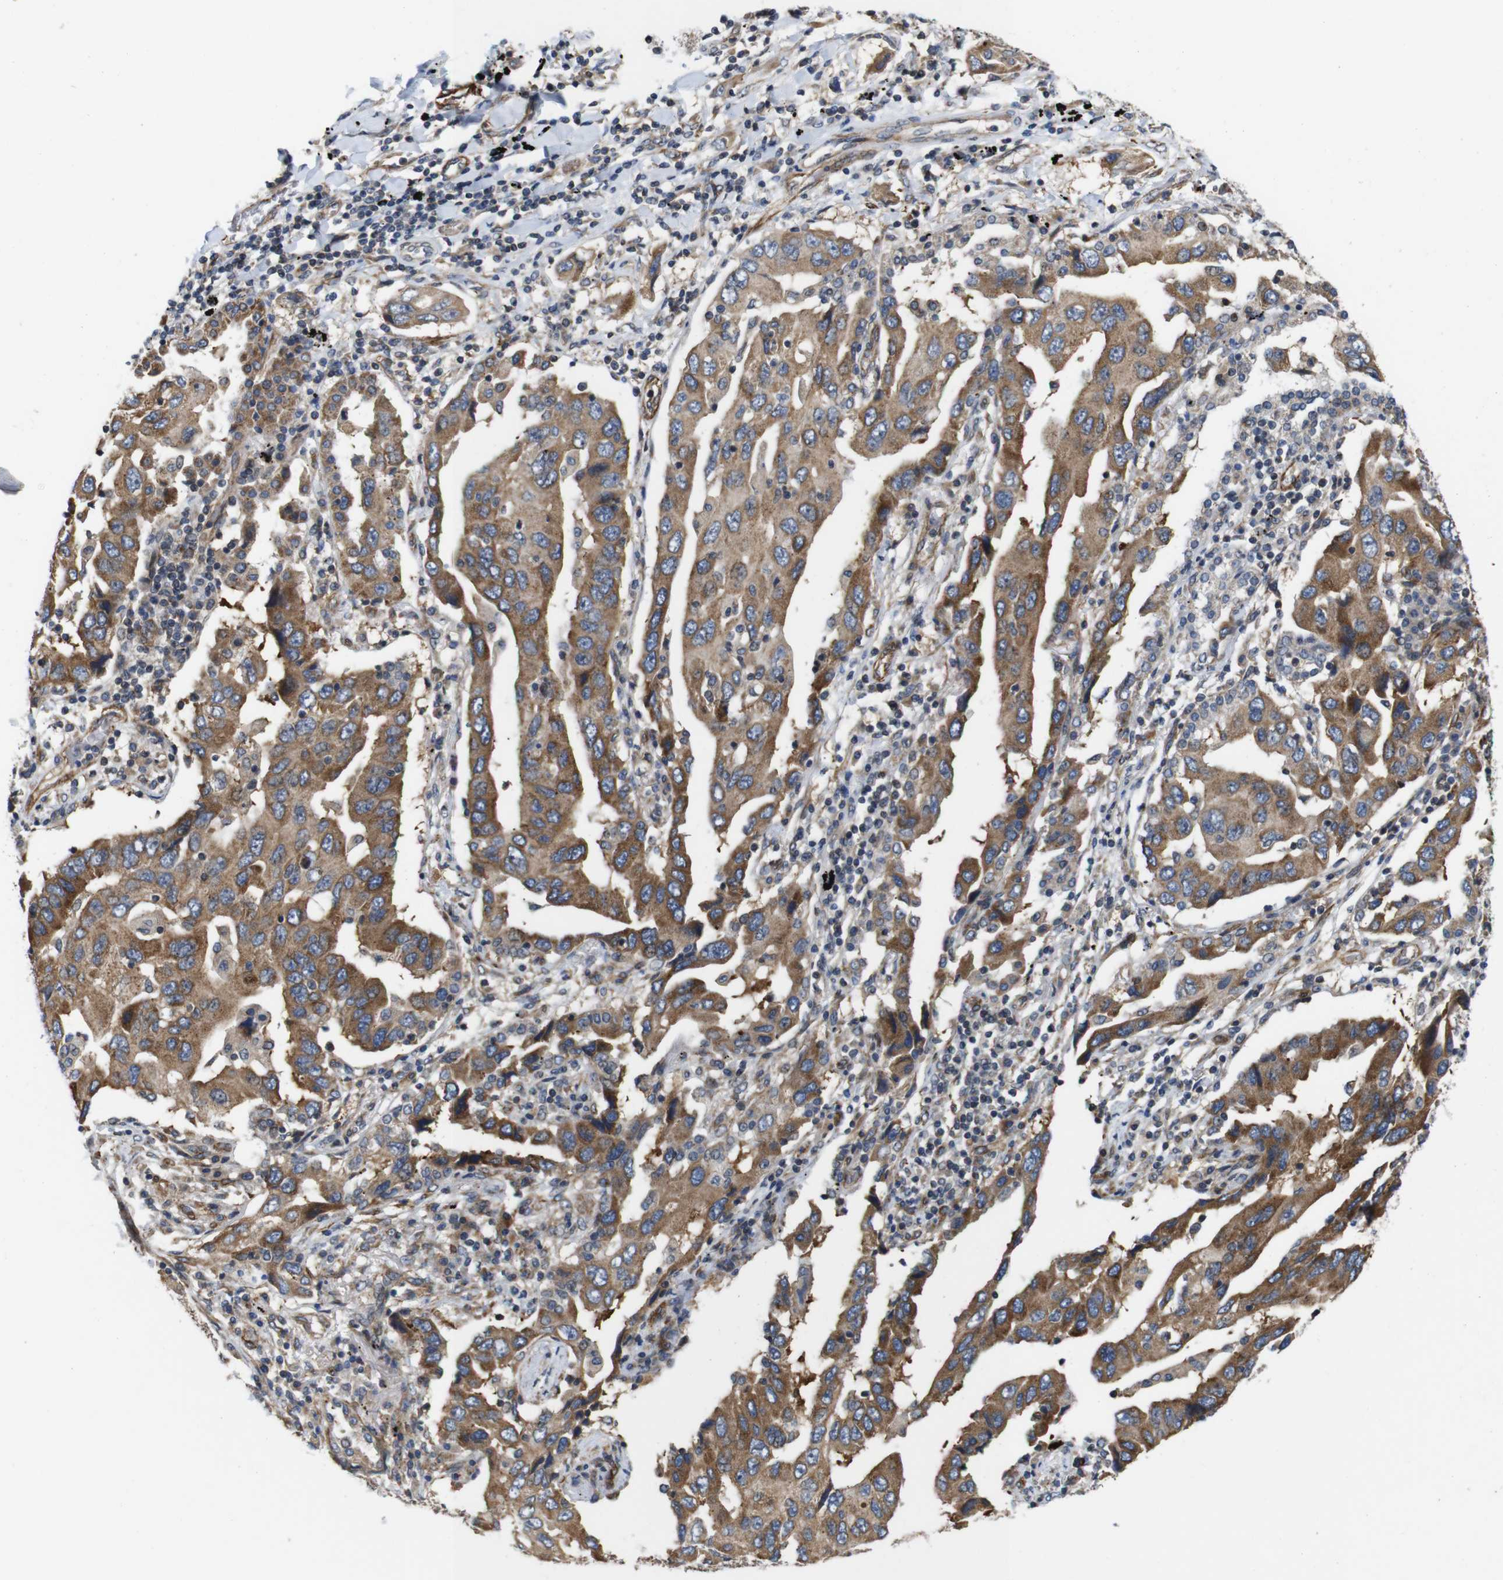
{"staining": {"intensity": "moderate", "quantity": ">75%", "location": "cytoplasmic/membranous"}, "tissue": "lung cancer", "cell_type": "Tumor cells", "image_type": "cancer", "snomed": [{"axis": "morphology", "description": "Adenocarcinoma, NOS"}, {"axis": "topography", "description": "Lung"}], "caption": "Immunohistochemistry (IHC) (DAB) staining of lung cancer demonstrates moderate cytoplasmic/membranous protein expression in about >75% of tumor cells.", "gene": "GGT7", "patient": {"sex": "female", "age": 65}}